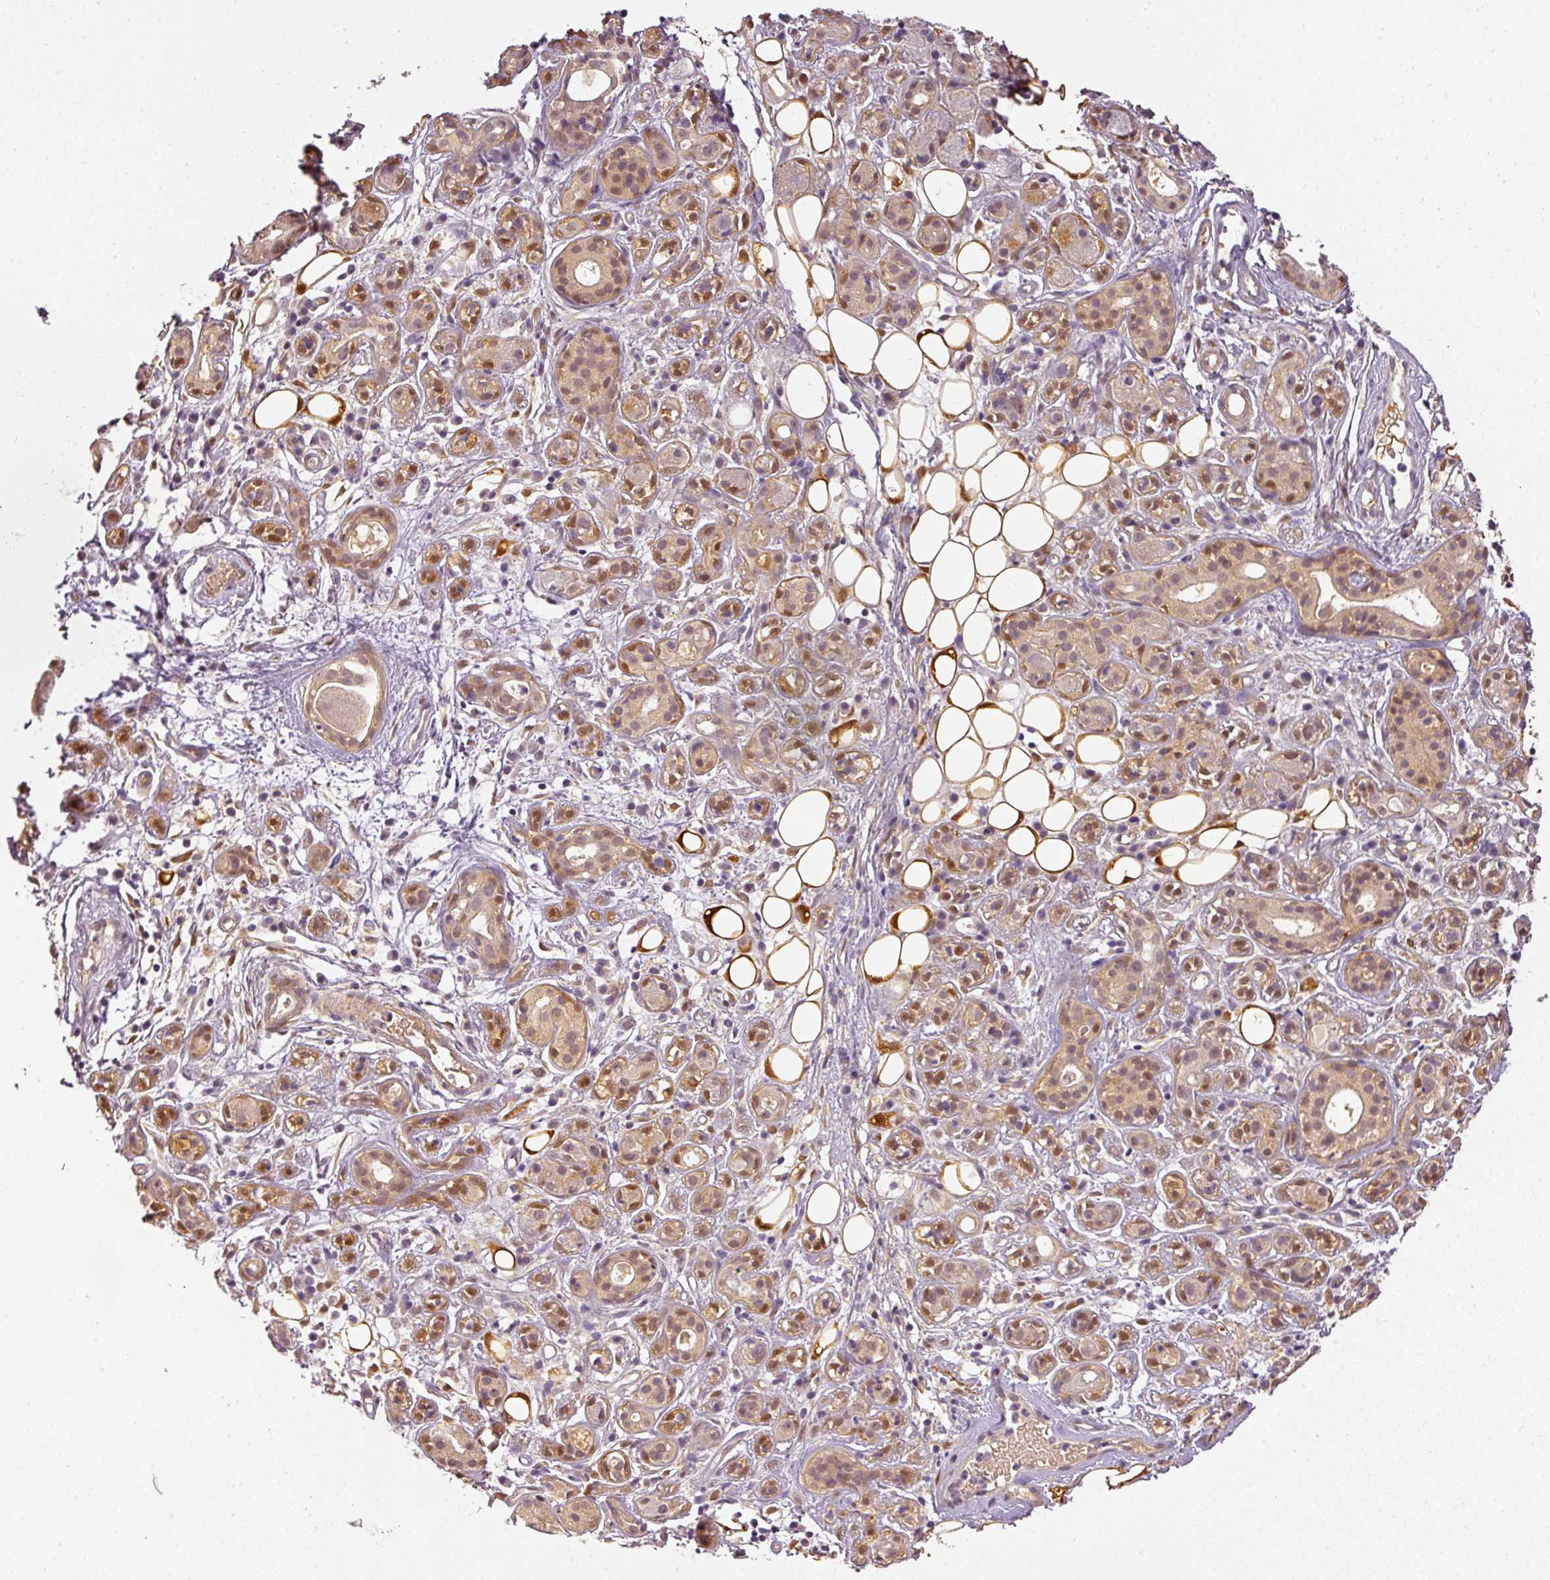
{"staining": {"intensity": "moderate", "quantity": "25%-75%", "location": "cytoplasmic/membranous"}, "tissue": "salivary gland", "cell_type": "Glandular cells", "image_type": "normal", "snomed": [{"axis": "morphology", "description": "Normal tissue, NOS"}, {"axis": "topography", "description": "Salivary gland"}], "caption": "Salivary gland stained with DAB IHC shows medium levels of moderate cytoplasmic/membranous positivity in approximately 25%-75% of glandular cells. The staining was performed using DAB (3,3'-diaminobenzidine), with brown indicating positive protein expression. Nuclei are stained blue with hematoxylin.", "gene": "ADH5", "patient": {"sex": "male", "age": 54}}